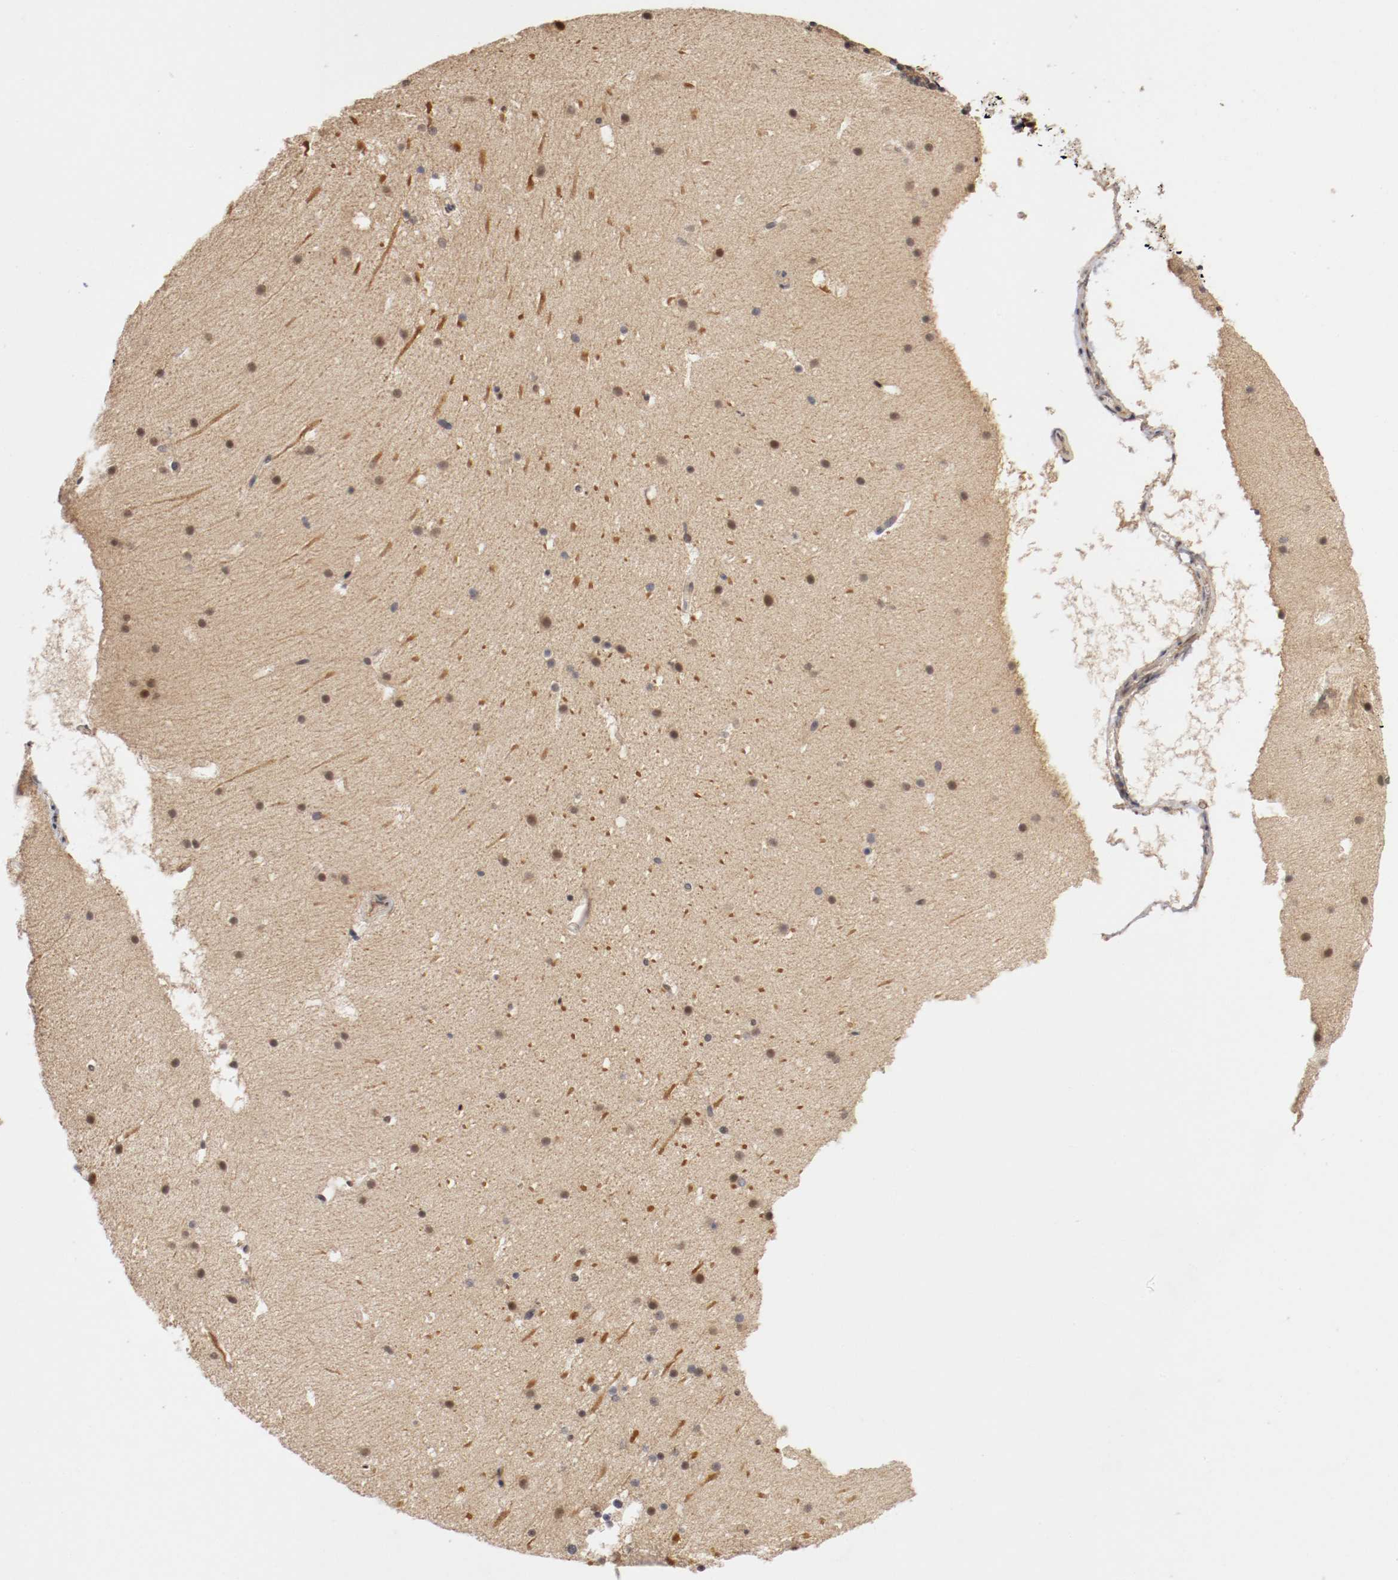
{"staining": {"intensity": "weak", "quantity": ">75%", "location": "cytoplasmic/membranous"}, "tissue": "cerebellum", "cell_type": "Cells in granular layer", "image_type": "normal", "snomed": [{"axis": "morphology", "description": "Normal tissue, NOS"}, {"axis": "topography", "description": "Cerebellum"}], "caption": "DAB (3,3'-diaminobenzidine) immunohistochemical staining of unremarkable cerebellum exhibits weak cytoplasmic/membranous protein staining in about >75% of cells in granular layer. (DAB (3,3'-diaminobenzidine) IHC, brown staining for protein, blue staining for nuclei).", "gene": "DNMT3B", "patient": {"sex": "male", "age": 45}}